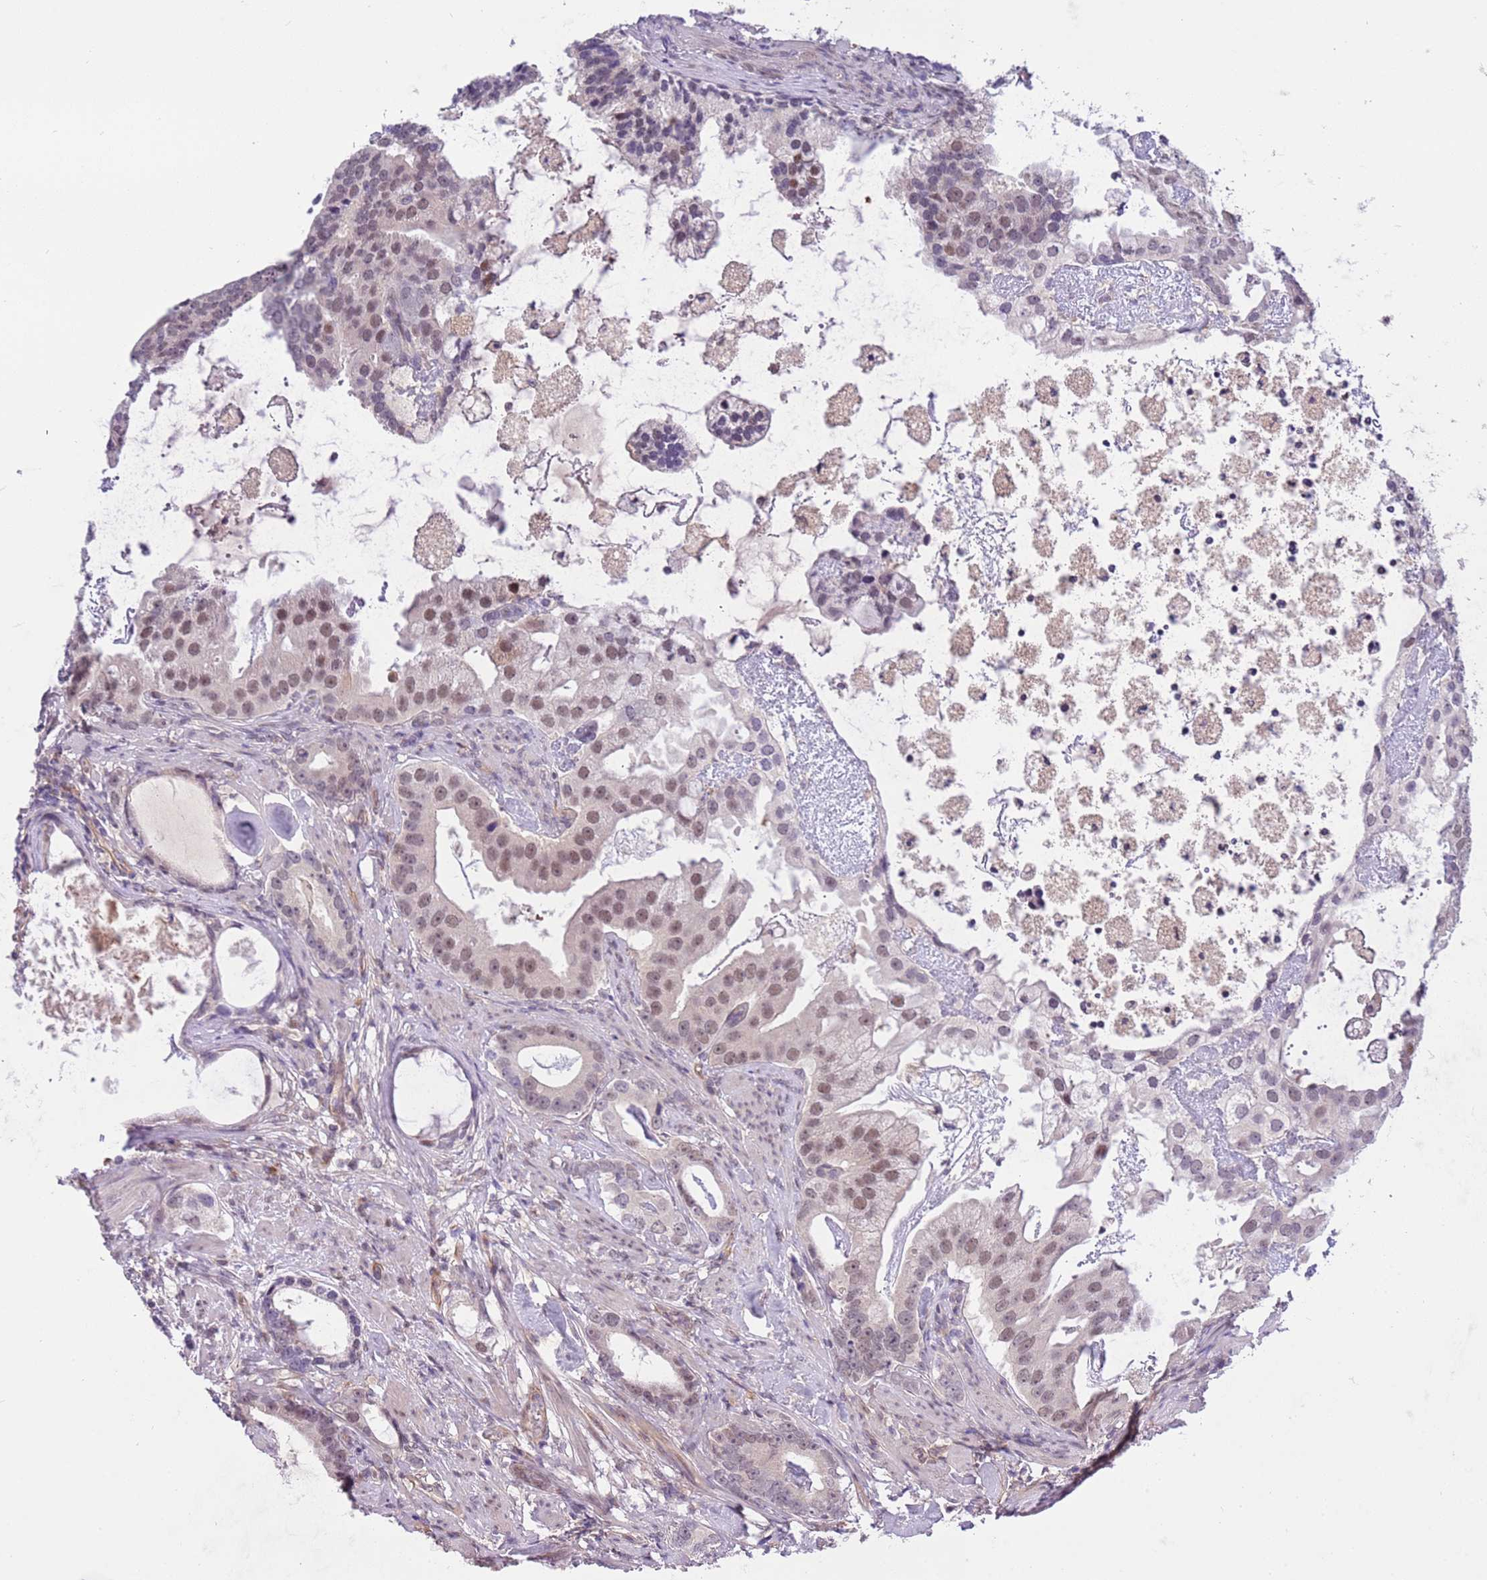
{"staining": {"intensity": "moderate", "quantity": "25%-75%", "location": "nuclear"}, "tissue": "prostate cancer", "cell_type": "Tumor cells", "image_type": "cancer", "snomed": [{"axis": "morphology", "description": "Adenocarcinoma, Low grade"}, {"axis": "topography", "description": "Prostate"}], "caption": "The micrograph exhibits immunohistochemical staining of adenocarcinoma (low-grade) (prostate). There is moderate nuclear expression is seen in about 25%-75% of tumor cells.", "gene": "MAGEF1", "patient": {"sex": "male", "age": 71}}